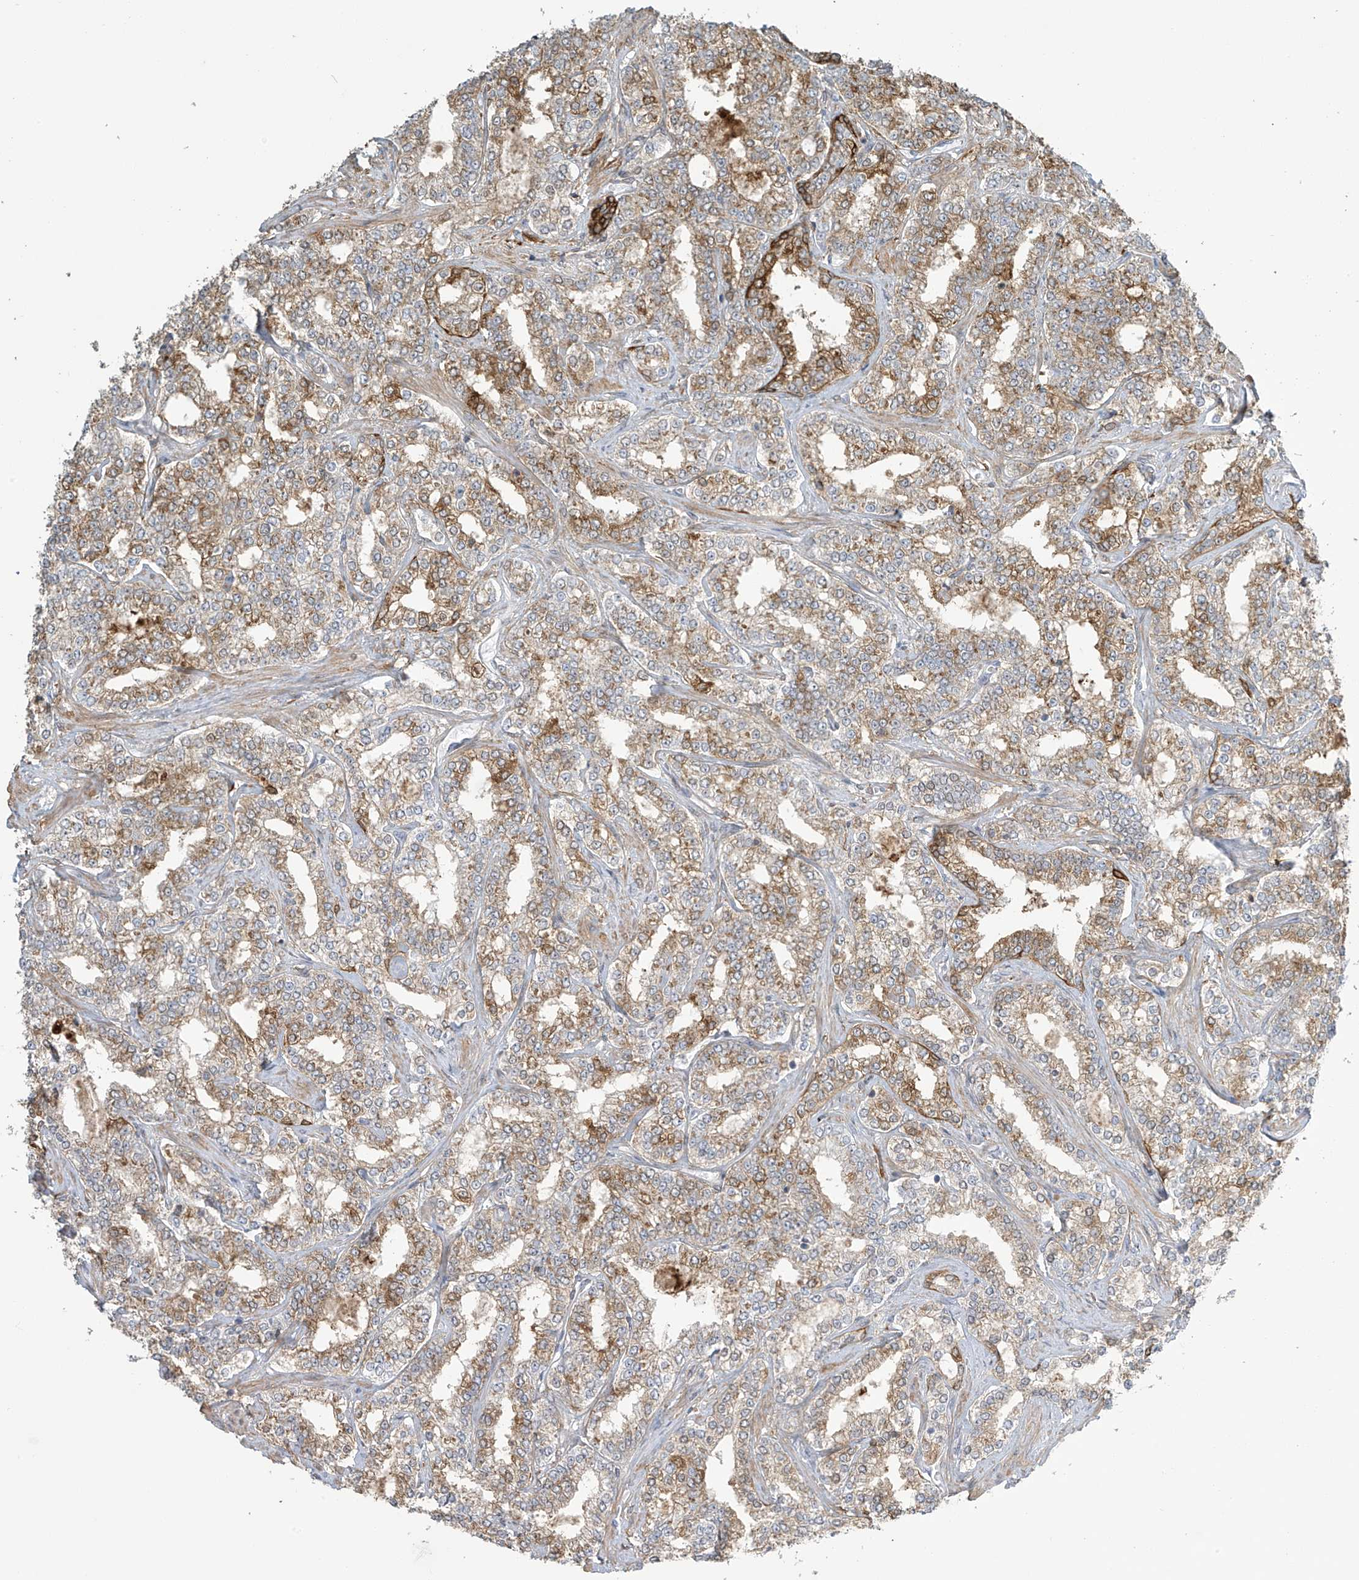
{"staining": {"intensity": "moderate", "quantity": ">75%", "location": "cytoplasmic/membranous"}, "tissue": "prostate cancer", "cell_type": "Tumor cells", "image_type": "cancer", "snomed": [{"axis": "morphology", "description": "Normal tissue, NOS"}, {"axis": "morphology", "description": "Adenocarcinoma, High grade"}, {"axis": "topography", "description": "Prostate"}], "caption": "High-grade adenocarcinoma (prostate) tissue shows moderate cytoplasmic/membranous positivity in approximately >75% of tumor cells", "gene": "TAGAP", "patient": {"sex": "male", "age": 83}}